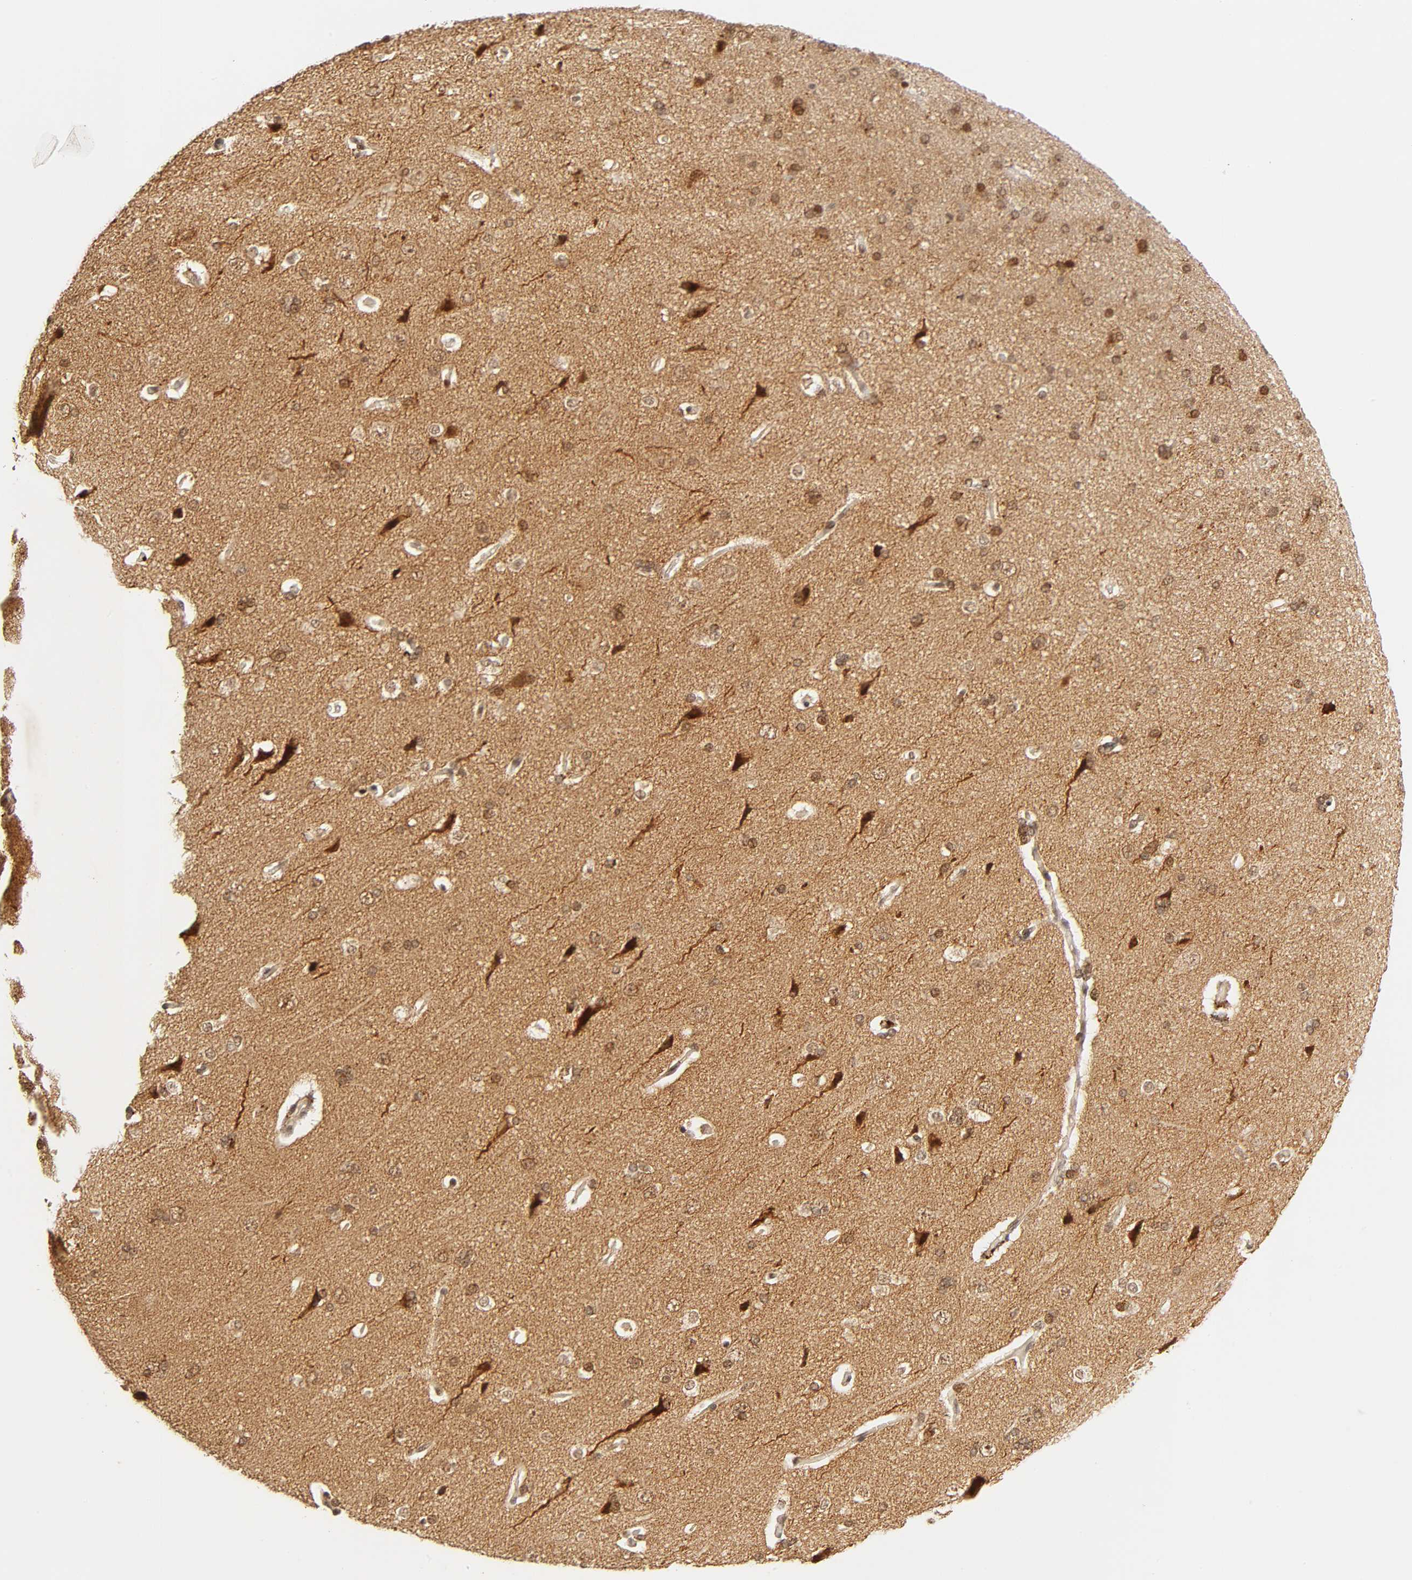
{"staining": {"intensity": "negative", "quantity": "none", "location": "none"}, "tissue": "cerebral cortex", "cell_type": "Endothelial cells", "image_type": "normal", "snomed": [{"axis": "morphology", "description": "Normal tissue, NOS"}, {"axis": "topography", "description": "Cerebral cortex"}], "caption": "Endothelial cells are negative for brown protein staining in normal cerebral cortex. (DAB immunohistochemistry (IHC), high magnification).", "gene": "TAF10", "patient": {"sex": "male", "age": 62}}